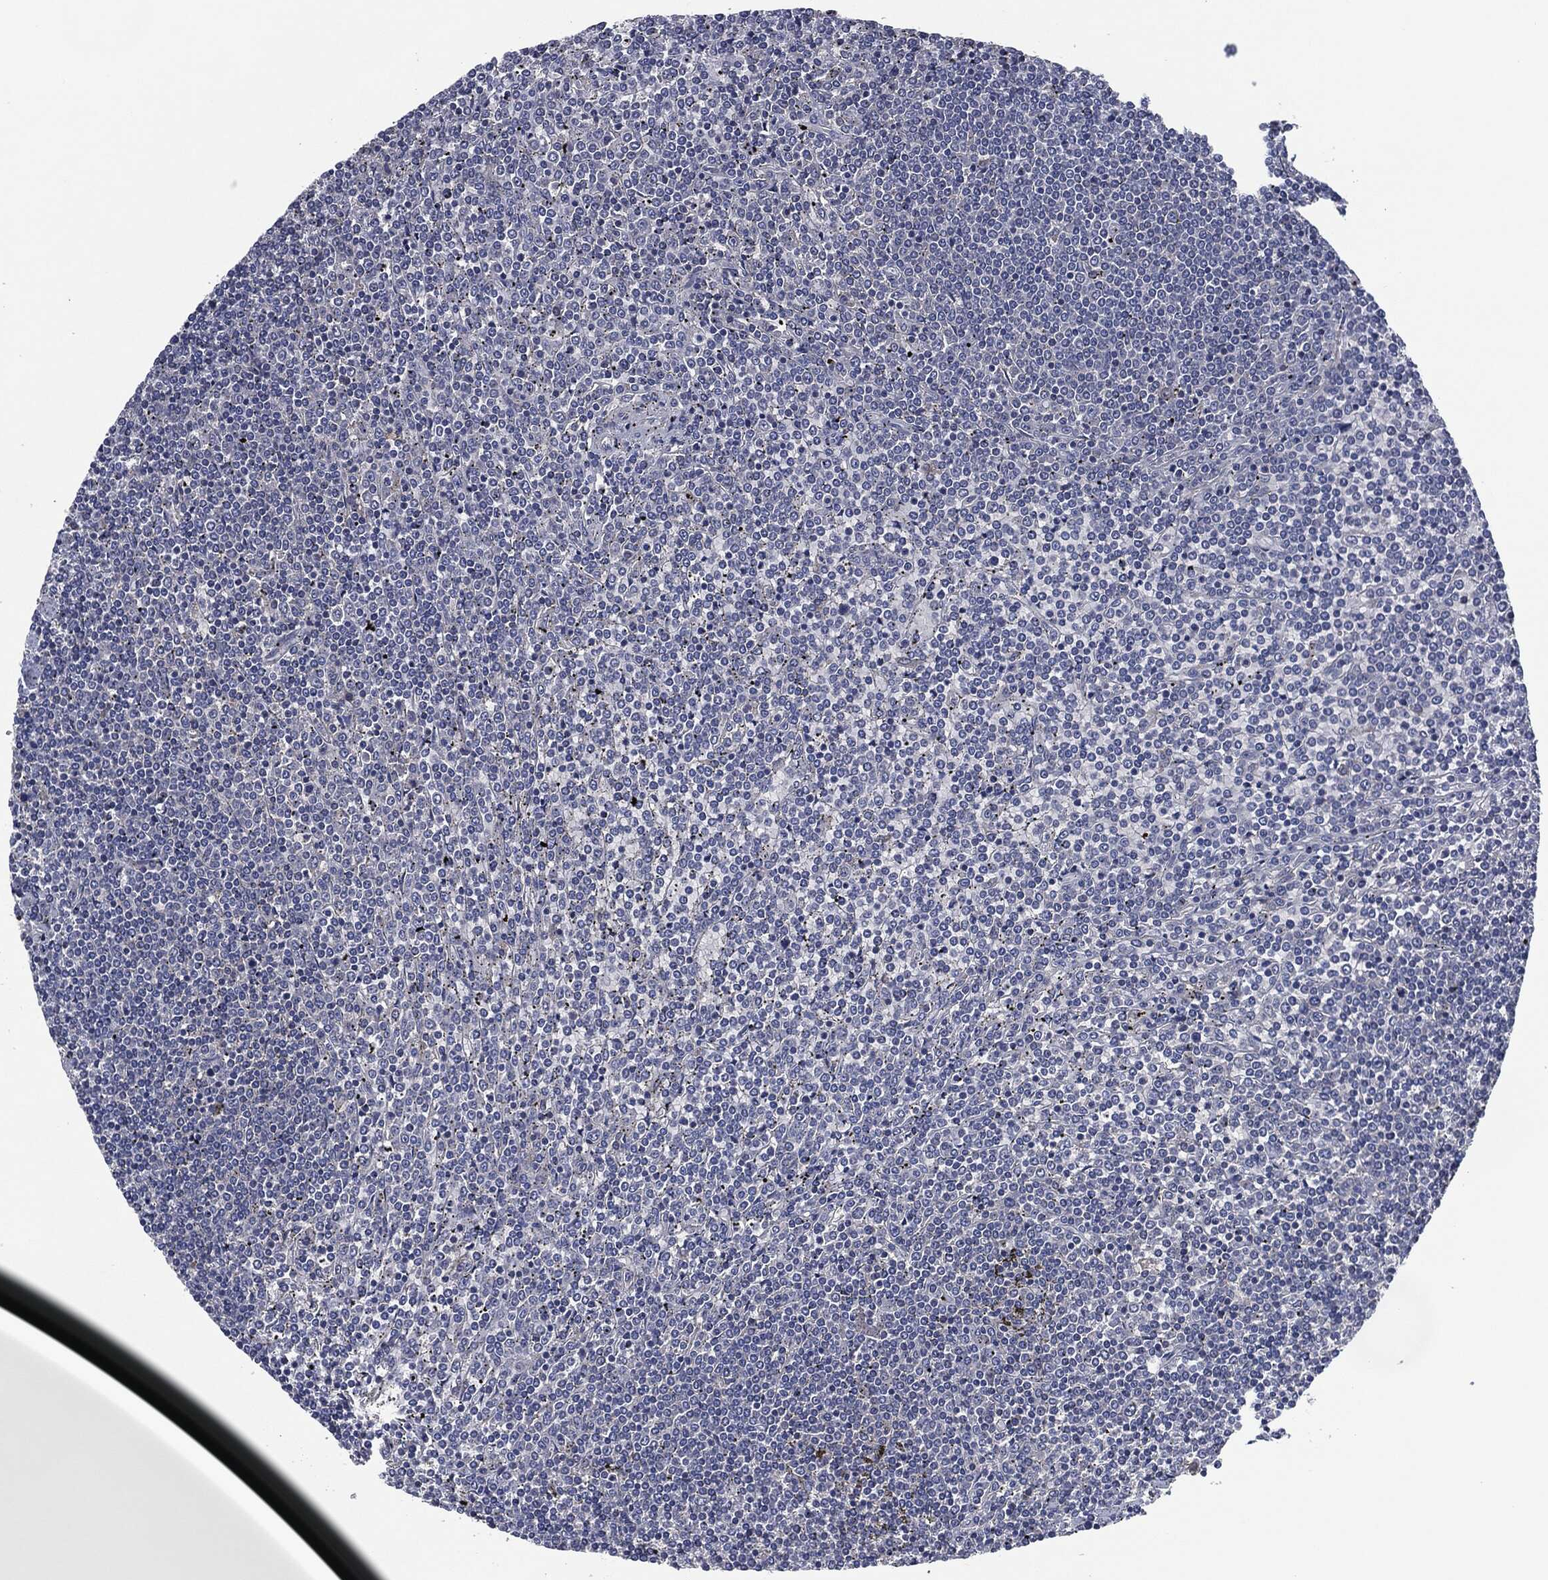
{"staining": {"intensity": "negative", "quantity": "none", "location": "none"}, "tissue": "lymphoma", "cell_type": "Tumor cells", "image_type": "cancer", "snomed": [{"axis": "morphology", "description": "Malignant lymphoma, non-Hodgkin's type, Low grade"}, {"axis": "topography", "description": "Spleen"}], "caption": "A photomicrograph of low-grade malignant lymphoma, non-Hodgkin's type stained for a protein exhibits no brown staining in tumor cells.", "gene": "IL2RG", "patient": {"sex": "female", "age": 19}}